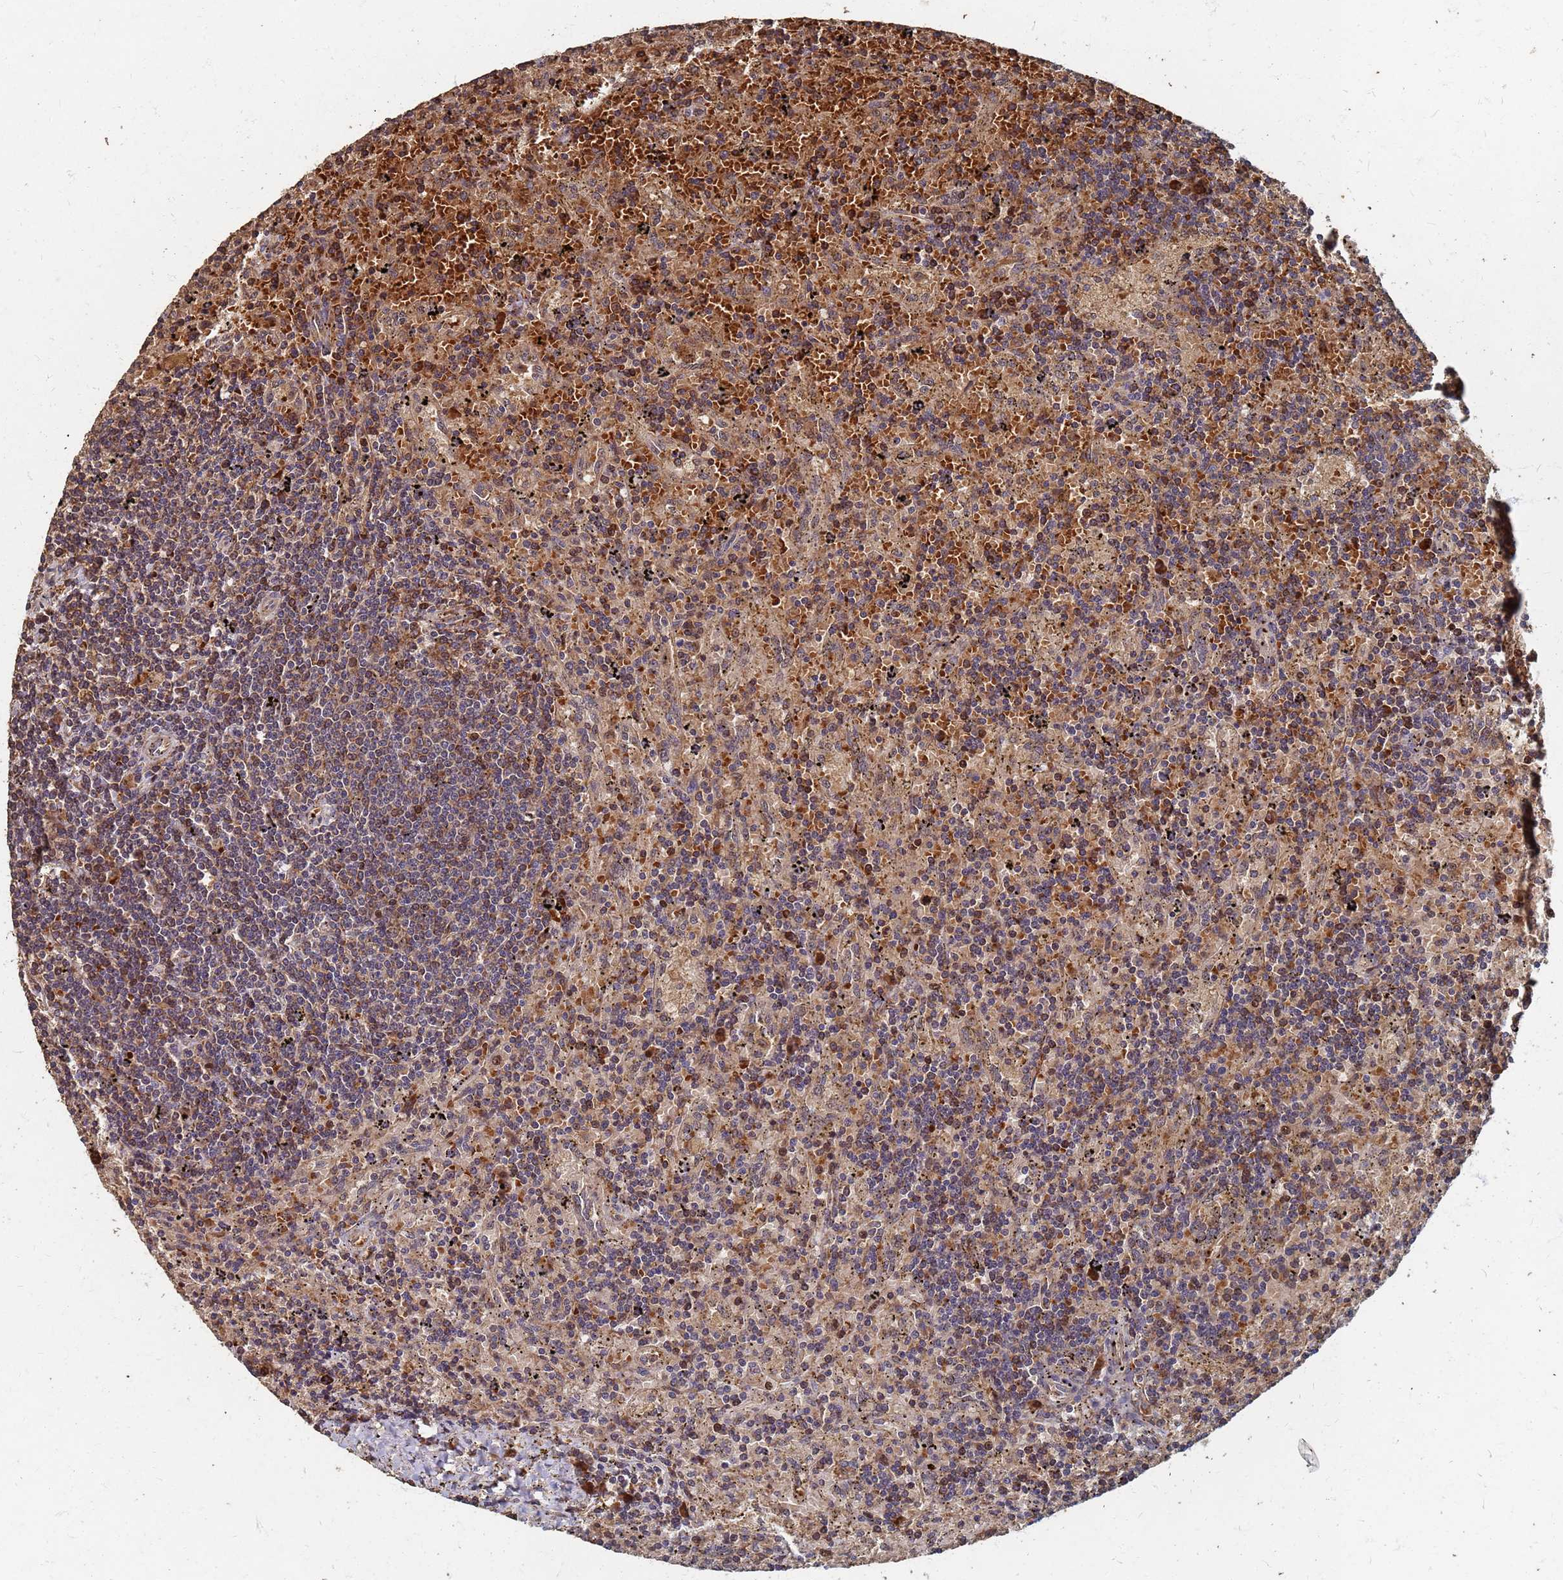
{"staining": {"intensity": "moderate", "quantity": "<25%", "location": "cytoplasmic/membranous"}, "tissue": "lymphoma", "cell_type": "Tumor cells", "image_type": "cancer", "snomed": [{"axis": "morphology", "description": "Malignant lymphoma, non-Hodgkin's type, Low grade"}, {"axis": "topography", "description": "Spleen"}], "caption": "Immunohistochemistry (IHC) photomicrograph of neoplastic tissue: malignant lymphoma, non-Hodgkin's type (low-grade) stained using immunohistochemistry demonstrates low levels of moderate protein expression localized specifically in the cytoplasmic/membranous of tumor cells, appearing as a cytoplasmic/membranous brown color.", "gene": "DPH5", "patient": {"sex": "male", "age": 76}}